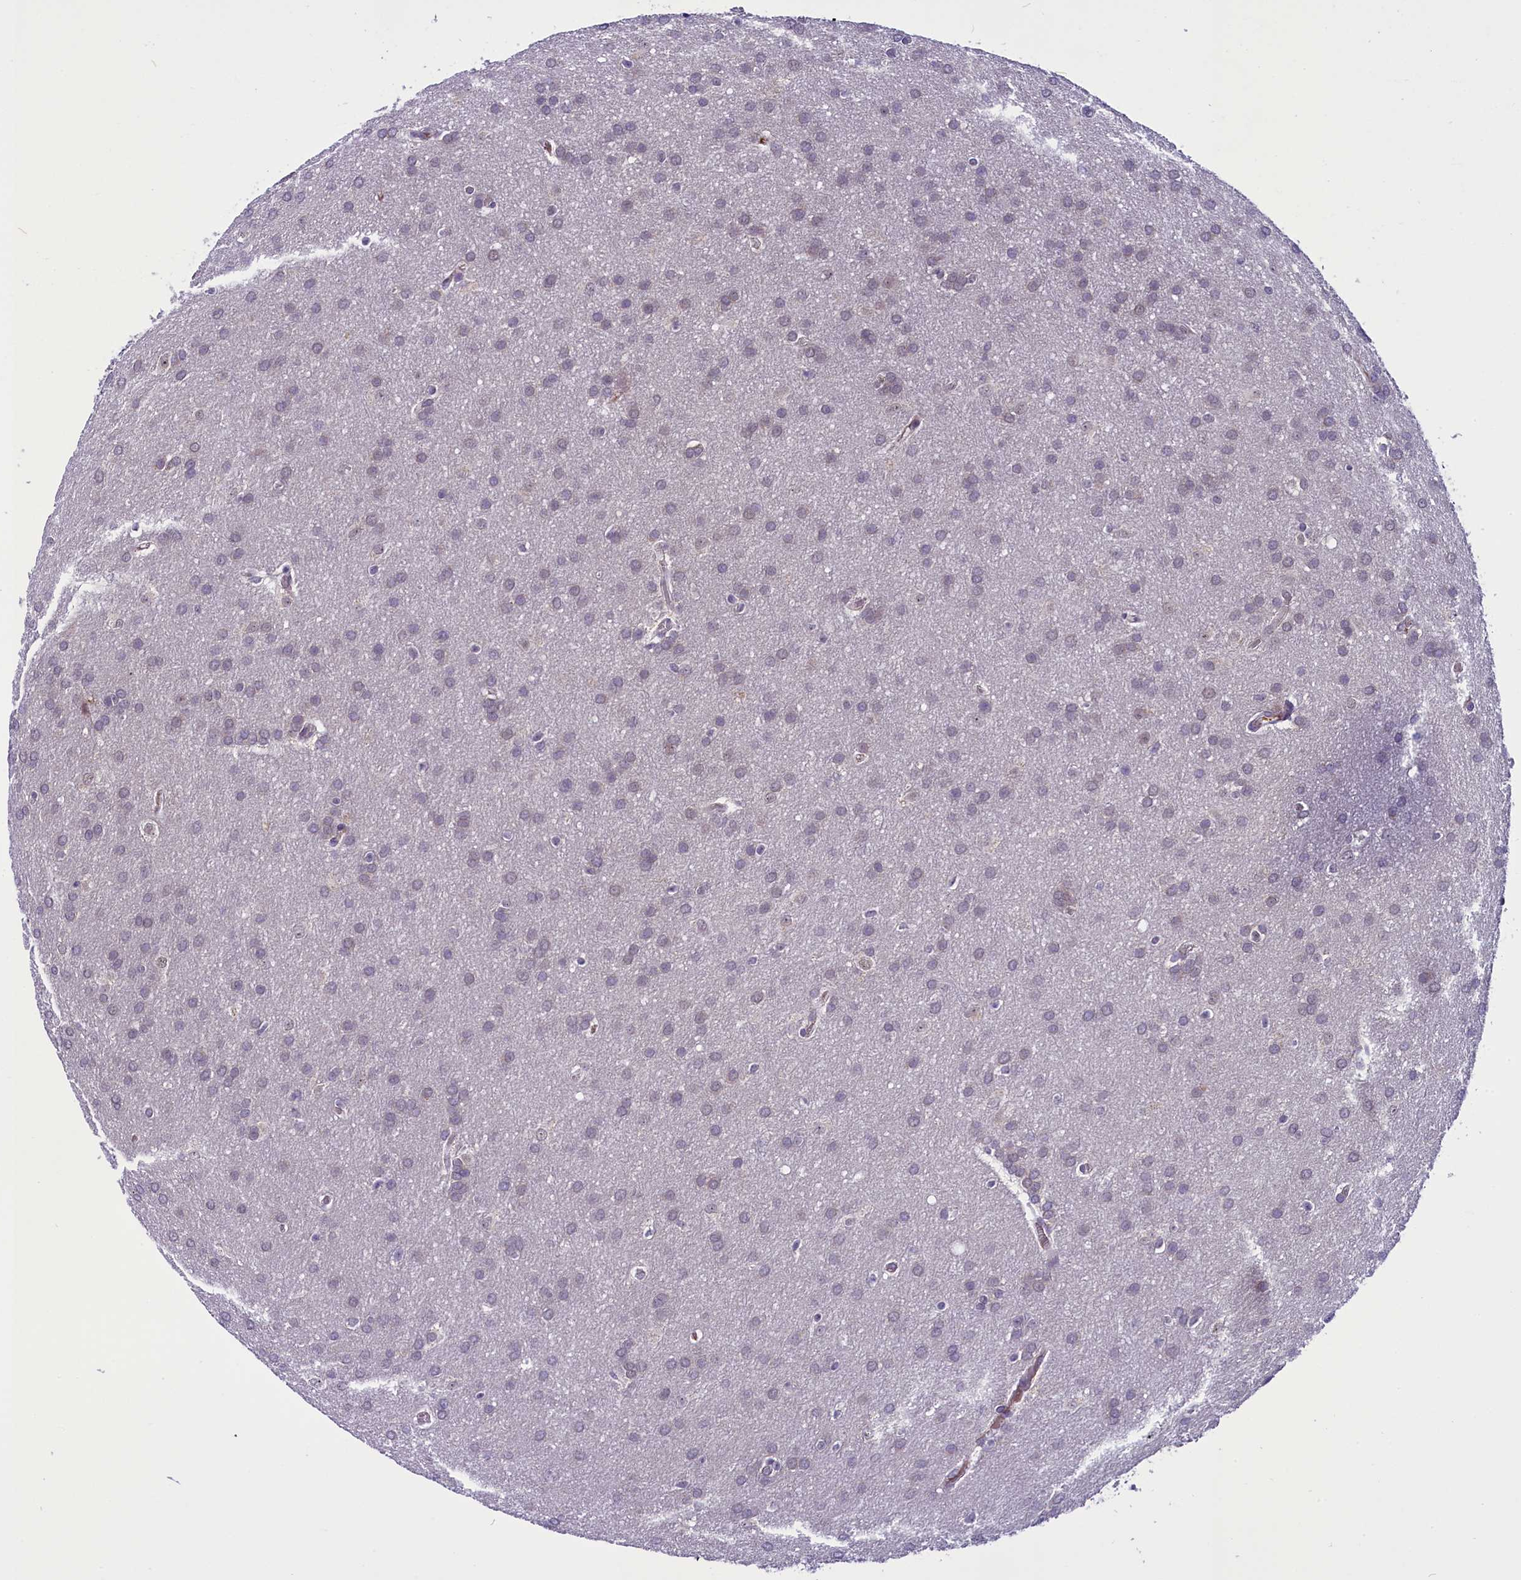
{"staining": {"intensity": "negative", "quantity": "none", "location": "none"}, "tissue": "glioma", "cell_type": "Tumor cells", "image_type": "cancer", "snomed": [{"axis": "morphology", "description": "Glioma, malignant, Low grade"}, {"axis": "topography", "description": "Brain"}], "caption": "IHC image of human low-grade glioma (malignant) stained for a protein (brown), which exhibits no expression in tumor cells.", "gene": "CCDC106", "patient": {"sex": "female", "age": 32}}